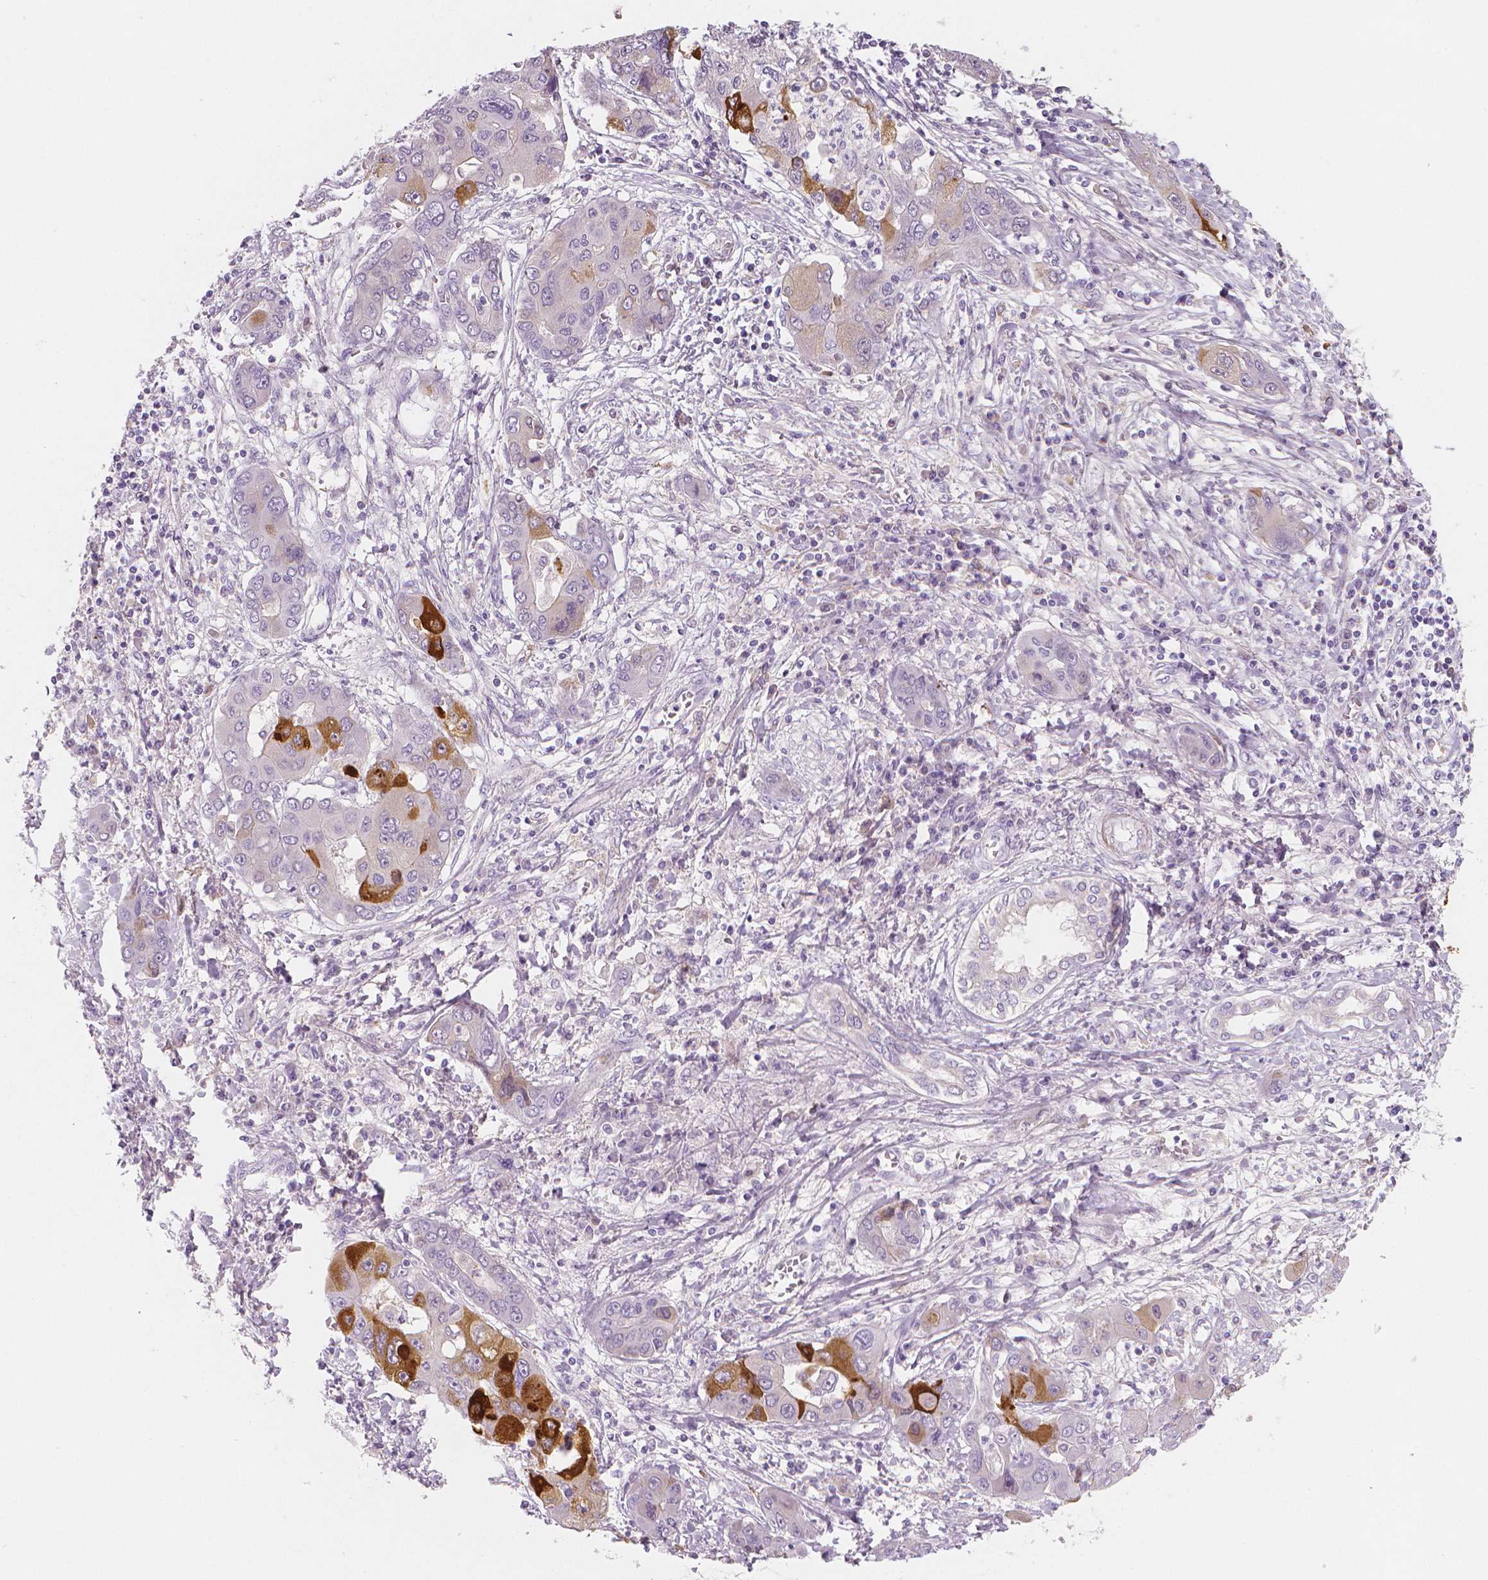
{"staining": {"intensity": "strong", "quantity": "<25%", "location": "cytoplasmic/membranous"}, "tissue": "liver cancer", "cell_type": "Tumor cells", "image_type": "cancer", "snomed": [{"axis": "morphology", "description": "Cholangiocarcinoma"}, {"axis": "topography", "description": "Liver"}], "caption": "Immunohistochemical staining of human liver cancer reveals medium levels of strong cytoplasmic/membranous expression in about <25% of tumor cells.", "gene": "APOA4", "patient": {"sex": "male", "age": 67}}